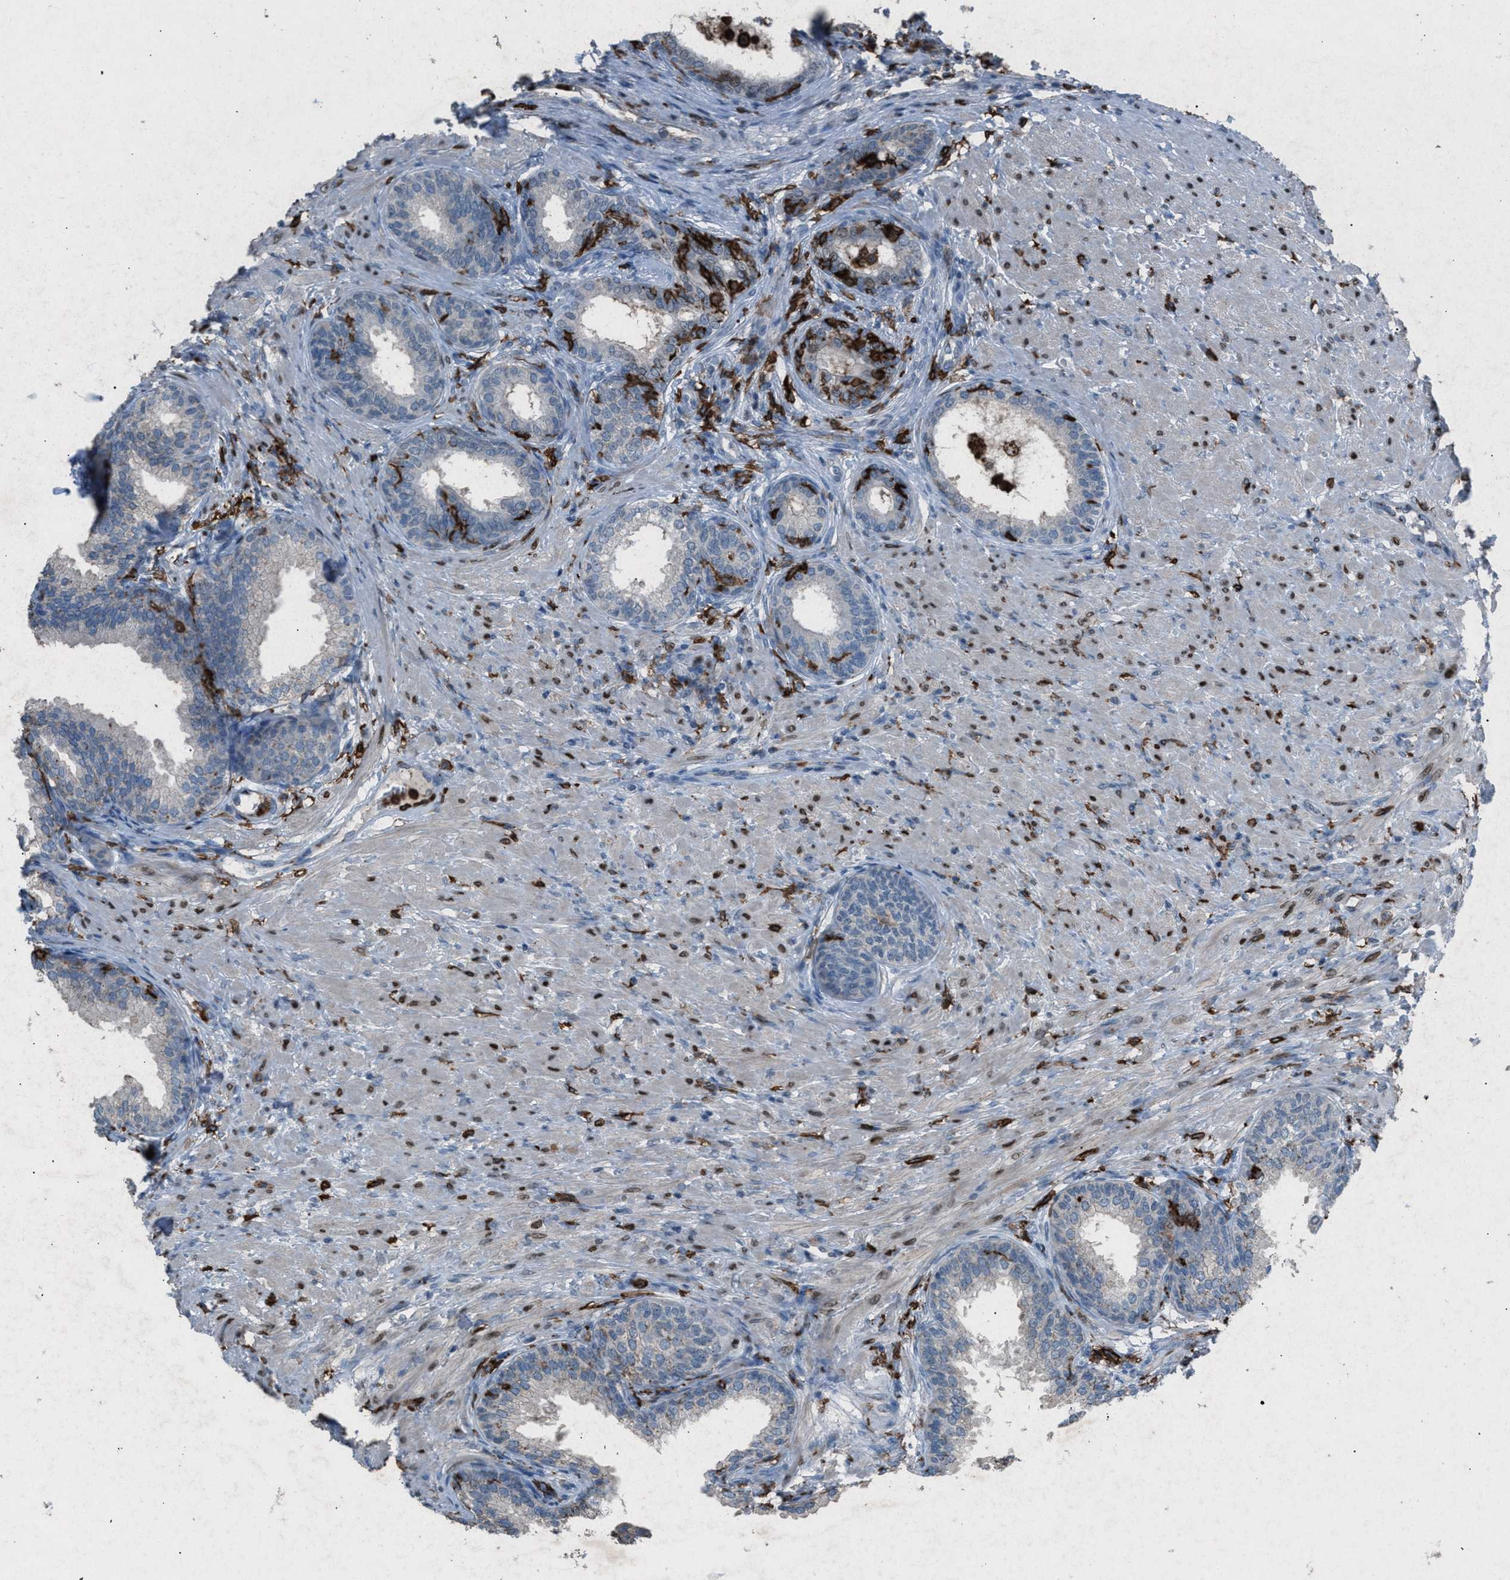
{"staining": {"intensity": "weak", "quantity": "25%-75%", "location": "cytoplasmic/membranous"}, "tissue": "prostate", "cell_type": "Glandular cells", "image_type": "normal", "snomed": [{"axis": "morphology", "description": "Normal tissue, NOS"}, {"axis": "topography", "description": "Prostate"}], "caption": "Unremarkable prostate demonstrates weak cytoplasmic/membranous positivity in about 25%-75% of glandular cells (DAB IHC with brightfield microscopy, high magnification)..", "gene": "FCER1G", "patient": {"sex": "male", "age": 76}}